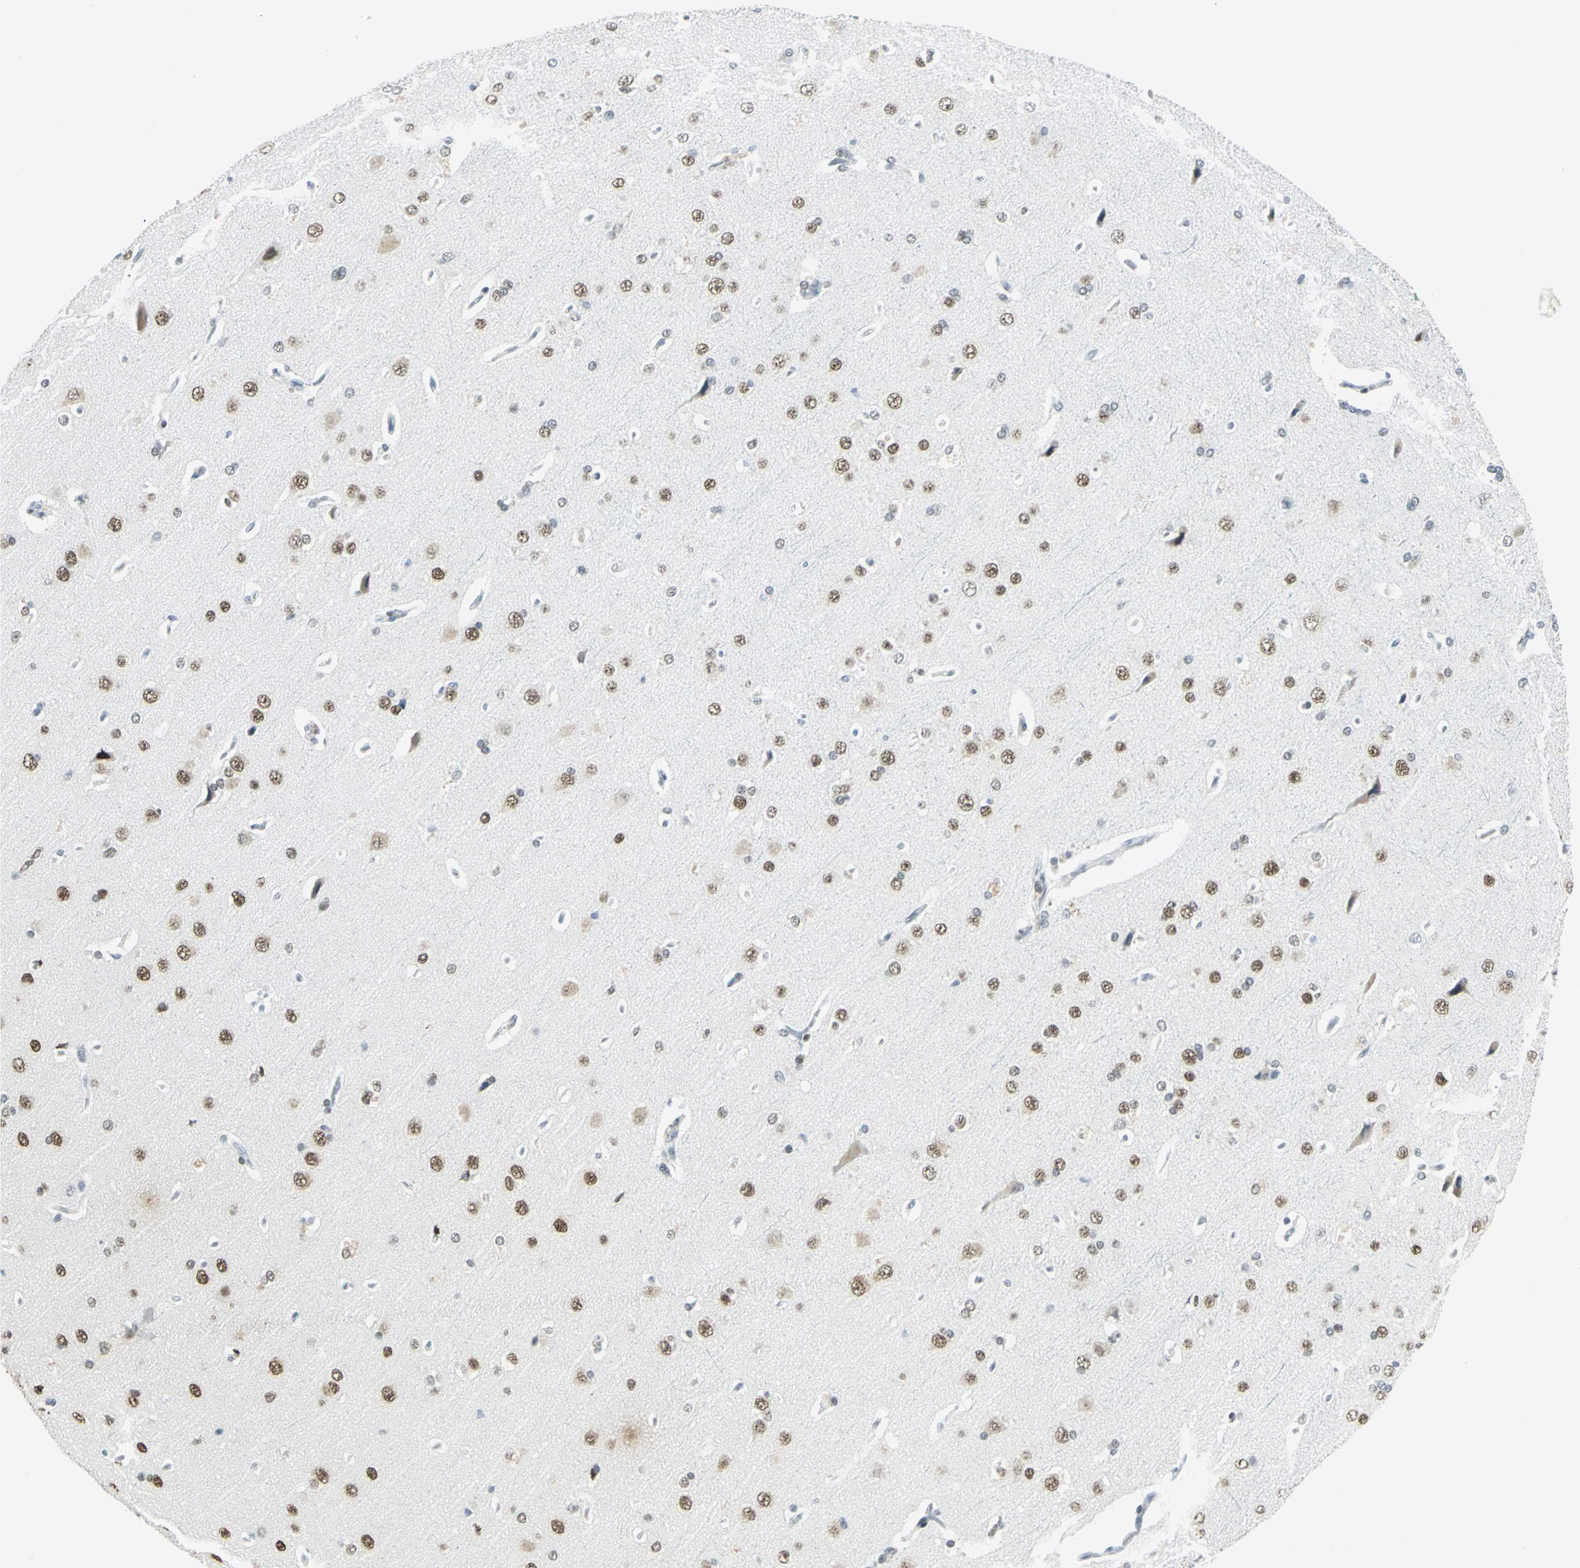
{"staining": {"intensity": "negative", "quantity": "none", "location": "none"}, "tissue": "cerebral cortex", "cell_type": "Endothelial cells", "image_type": "normal", "snomed": [{"axis": "morphology", "description": "Normal tissue, NOS"}, {"axis": "topography", "description": "Cerebral cortex"}], "caption": "Image shows no protein positivity in endothelial cells of unremarkable cerebral cortex.", "gene": "MEIS2", "patient": {"sex": "male", "age": 62}}